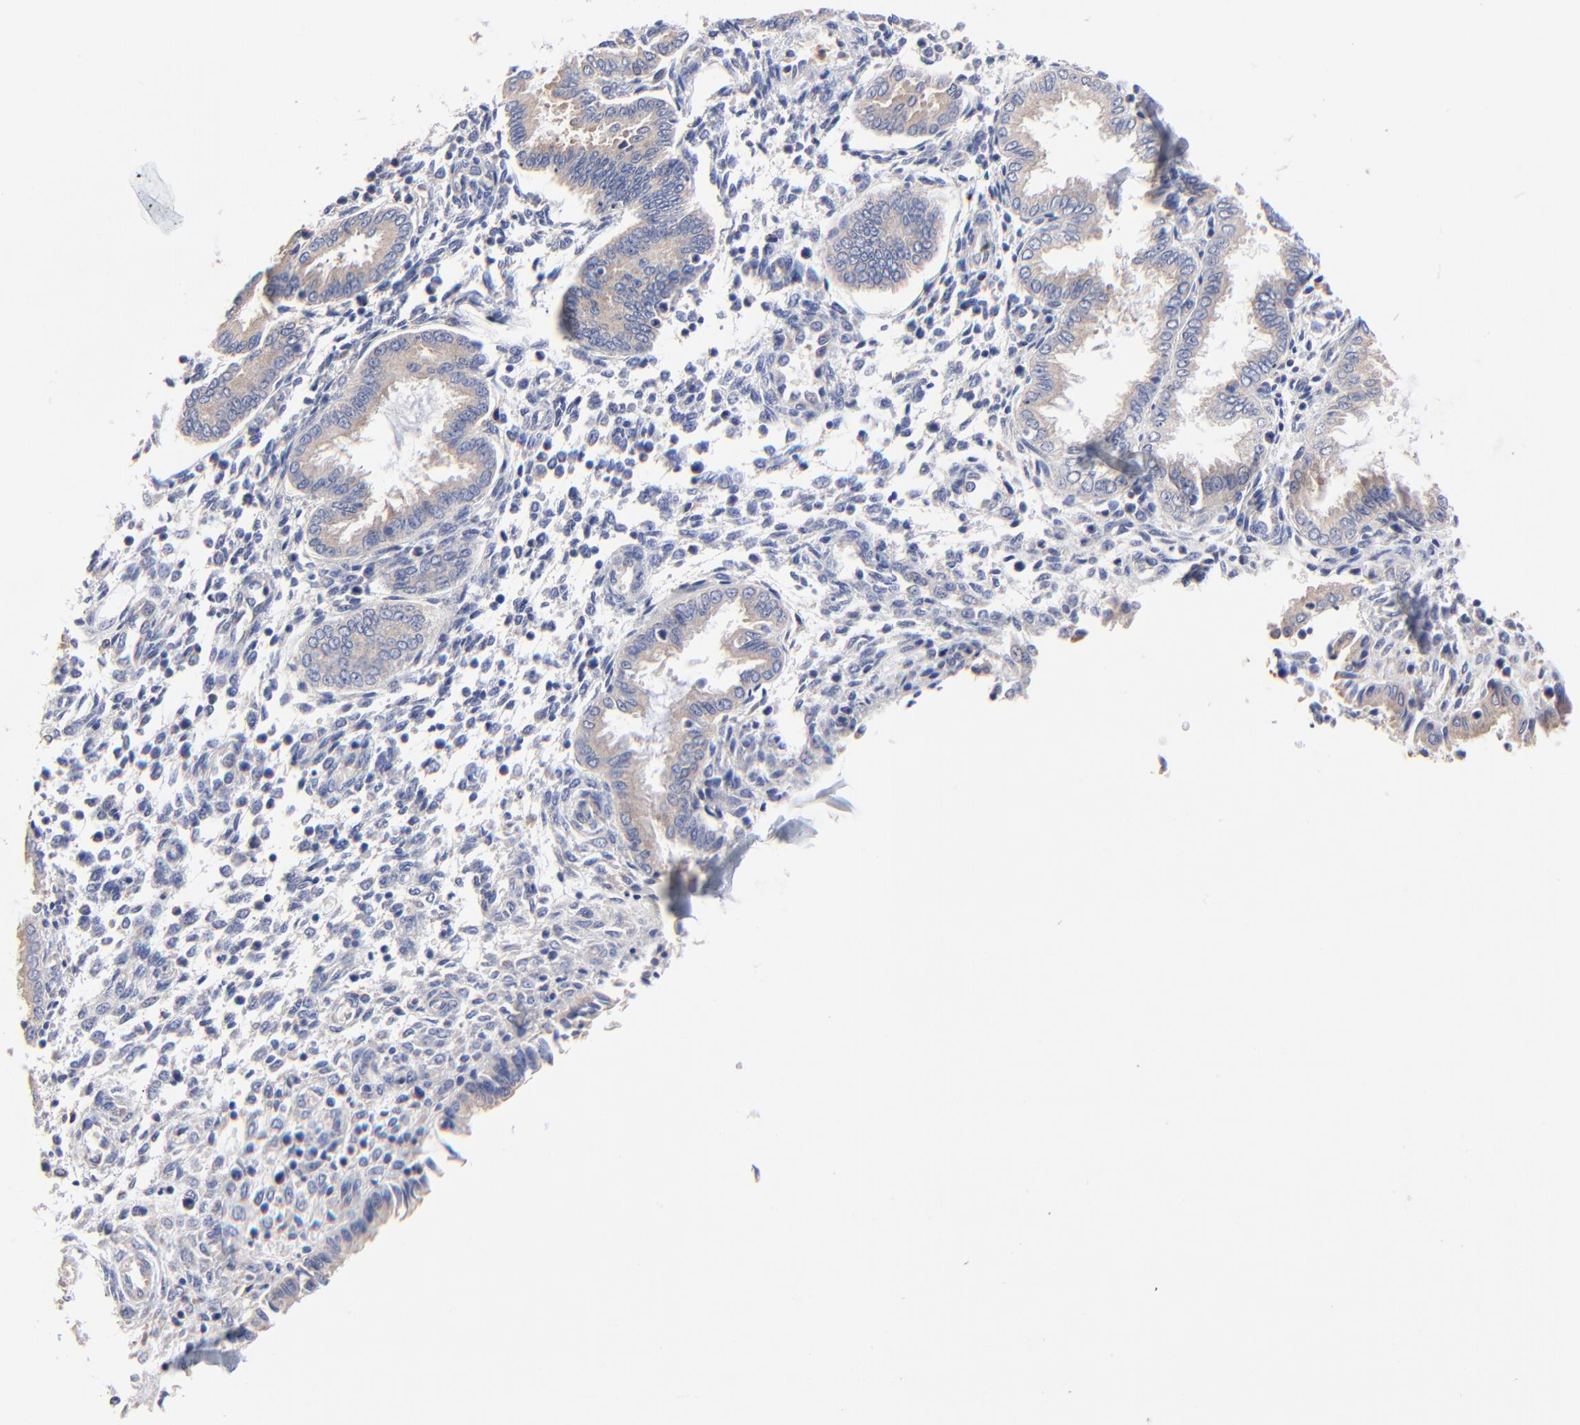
{"staining": {"intensity": "negative", "quantity": "none", "location": "none"}, "tissue": "endometrium", "cell_type": "Cells in endometrial stroma", "image_type": "normal", "snomed": [{"axis": "morphology", "description": "Normal tissue, NOS"}, {"axis": "topography", "description": "Endometrium"}], "caption": "Photomicrograph shows no protein positivity in cells in endometrial stroma of unremarkable endometrium. Nuclei are stained in blue.", "gene": "PPFIBP2", "patient": {"sex": "female", "age": 33}}